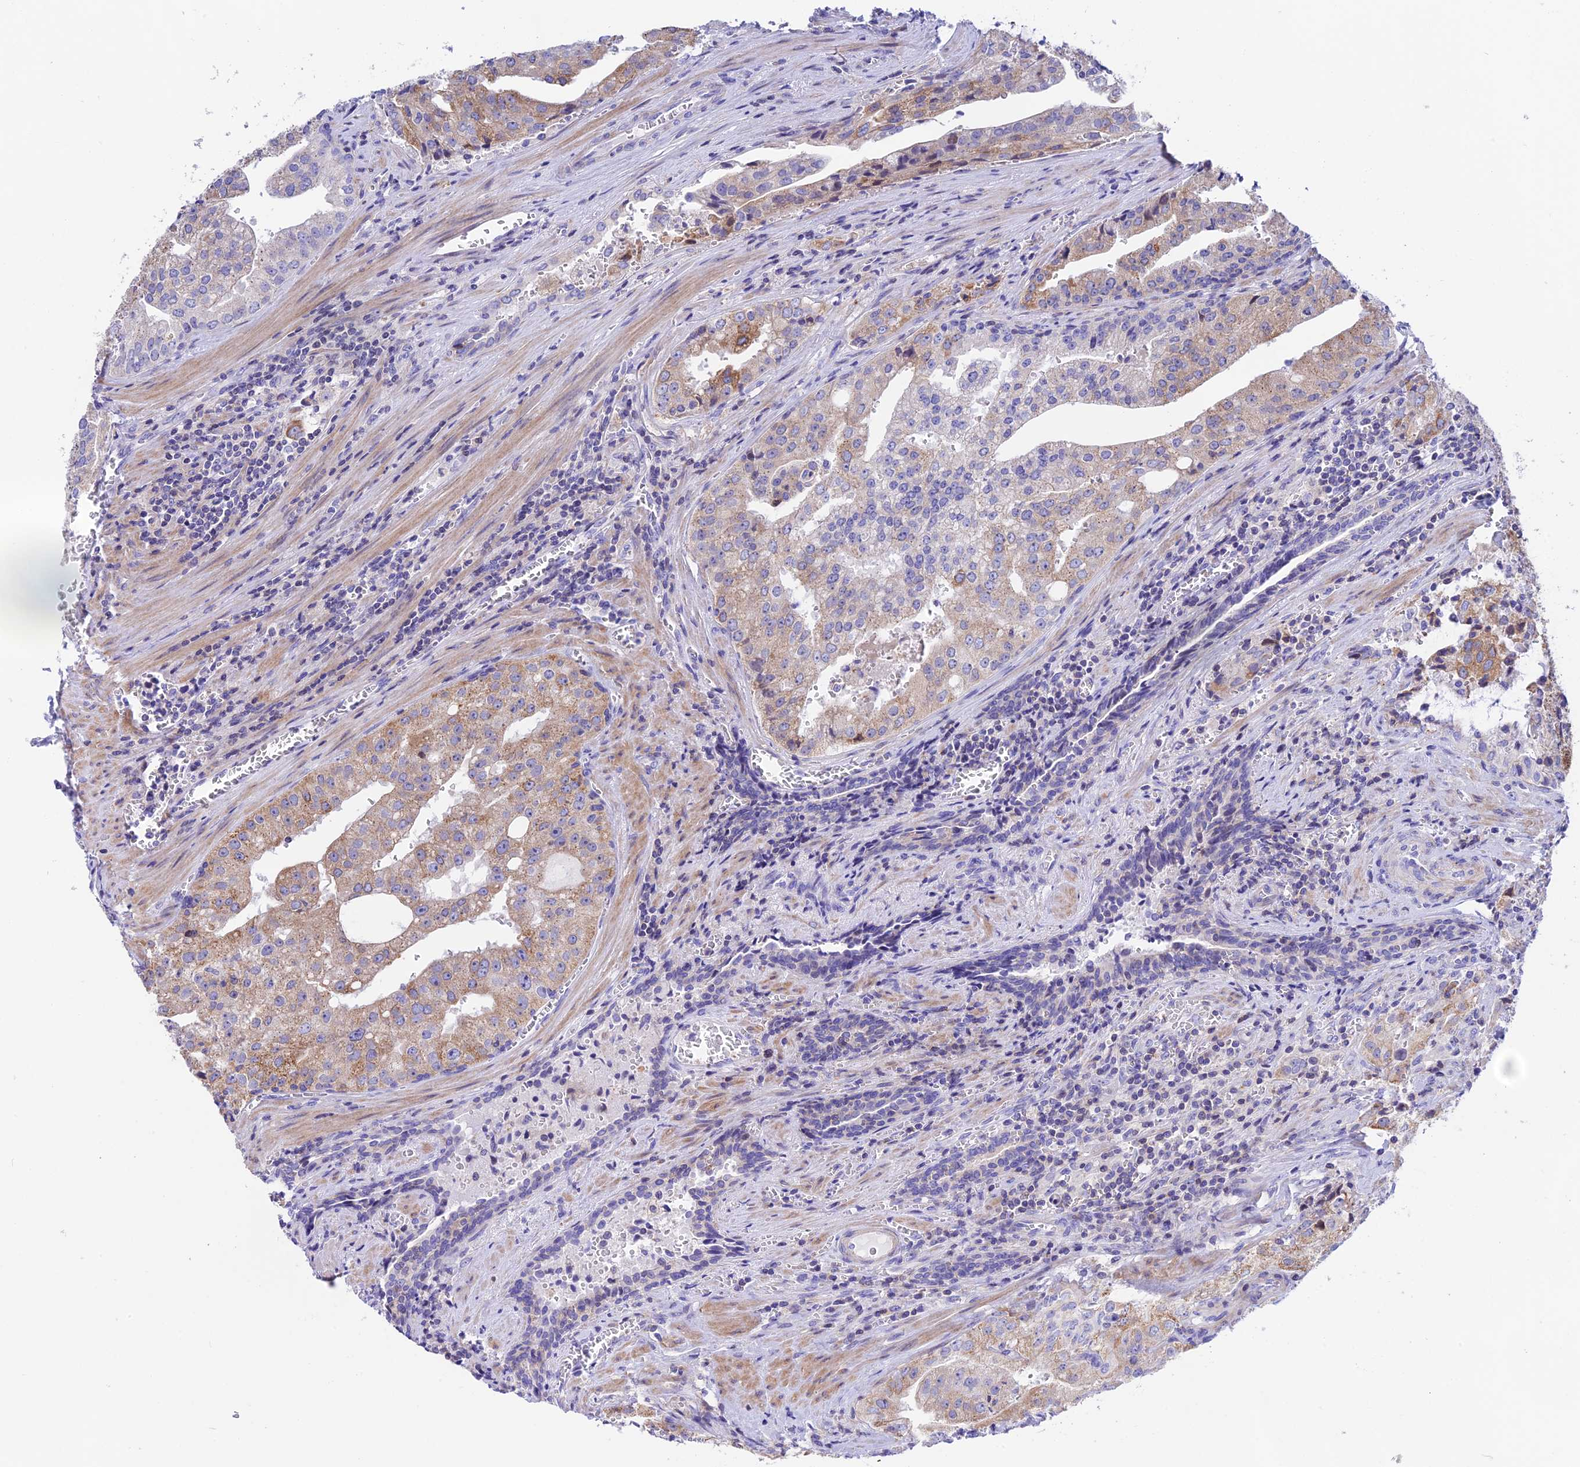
{"staining": {"intensity": "moderate", "quantity": "<25%", "location": "cytoplasmic/membranous"}, "tissue": "prostate cancer", "cell_type": "Tumor cells", "image_type": "cancer", "snomed": [{"axis": "morphology", "description": "Adenocarcinoma, High grade"}, {"axis": "topography", "description": "Prostate"}], "caption": "This is an image of immunohistochemistry staining of prostate cancer (adenocarcinoma (high-grade)), which shows moderate expression in the cytoplasmic/membranous of tumor cells.", "gene": "PRIM1", "patient": {"sex": "male", "age": 68}}